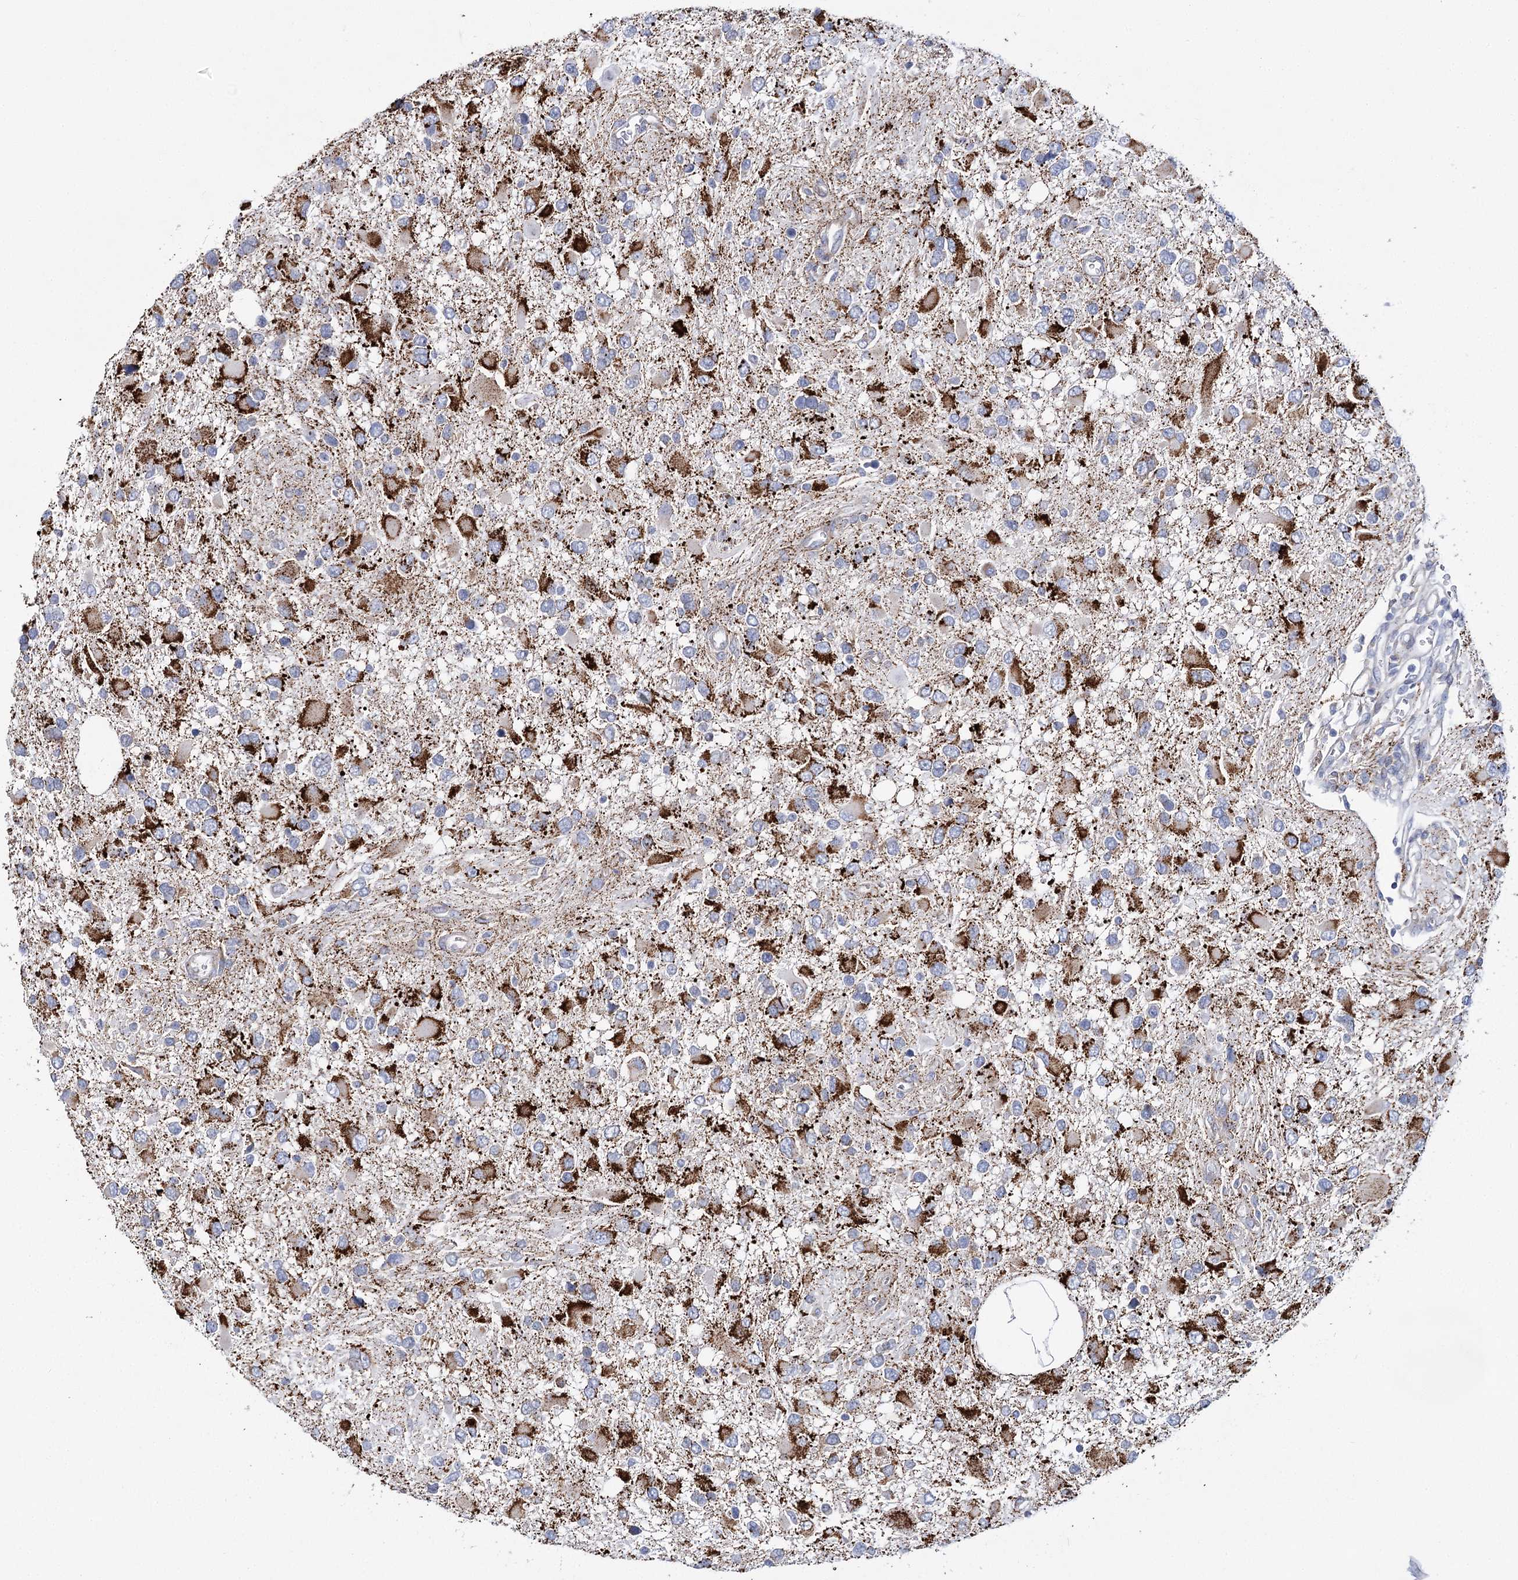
{"staining": {"intensity": "strong", "quantity": "<25%", "location": "cytoplasmic/membranous"}, "tissue": "glioma", "cell_type": "Tumor cells", "image_type": "cancer", "snomed": [{"axis": "morphology", "description": "Glioma, malignant, High grade"}, {"axis": "topography", "description": "Brain"}], "caption": "Tumor cells exhibit medium levels of strong cytoplasmic/membranous expression in approximately <25% of cells in human glioma.", "gene": "THUMPD3", "patient": {"sex": "male", "age": 53}}